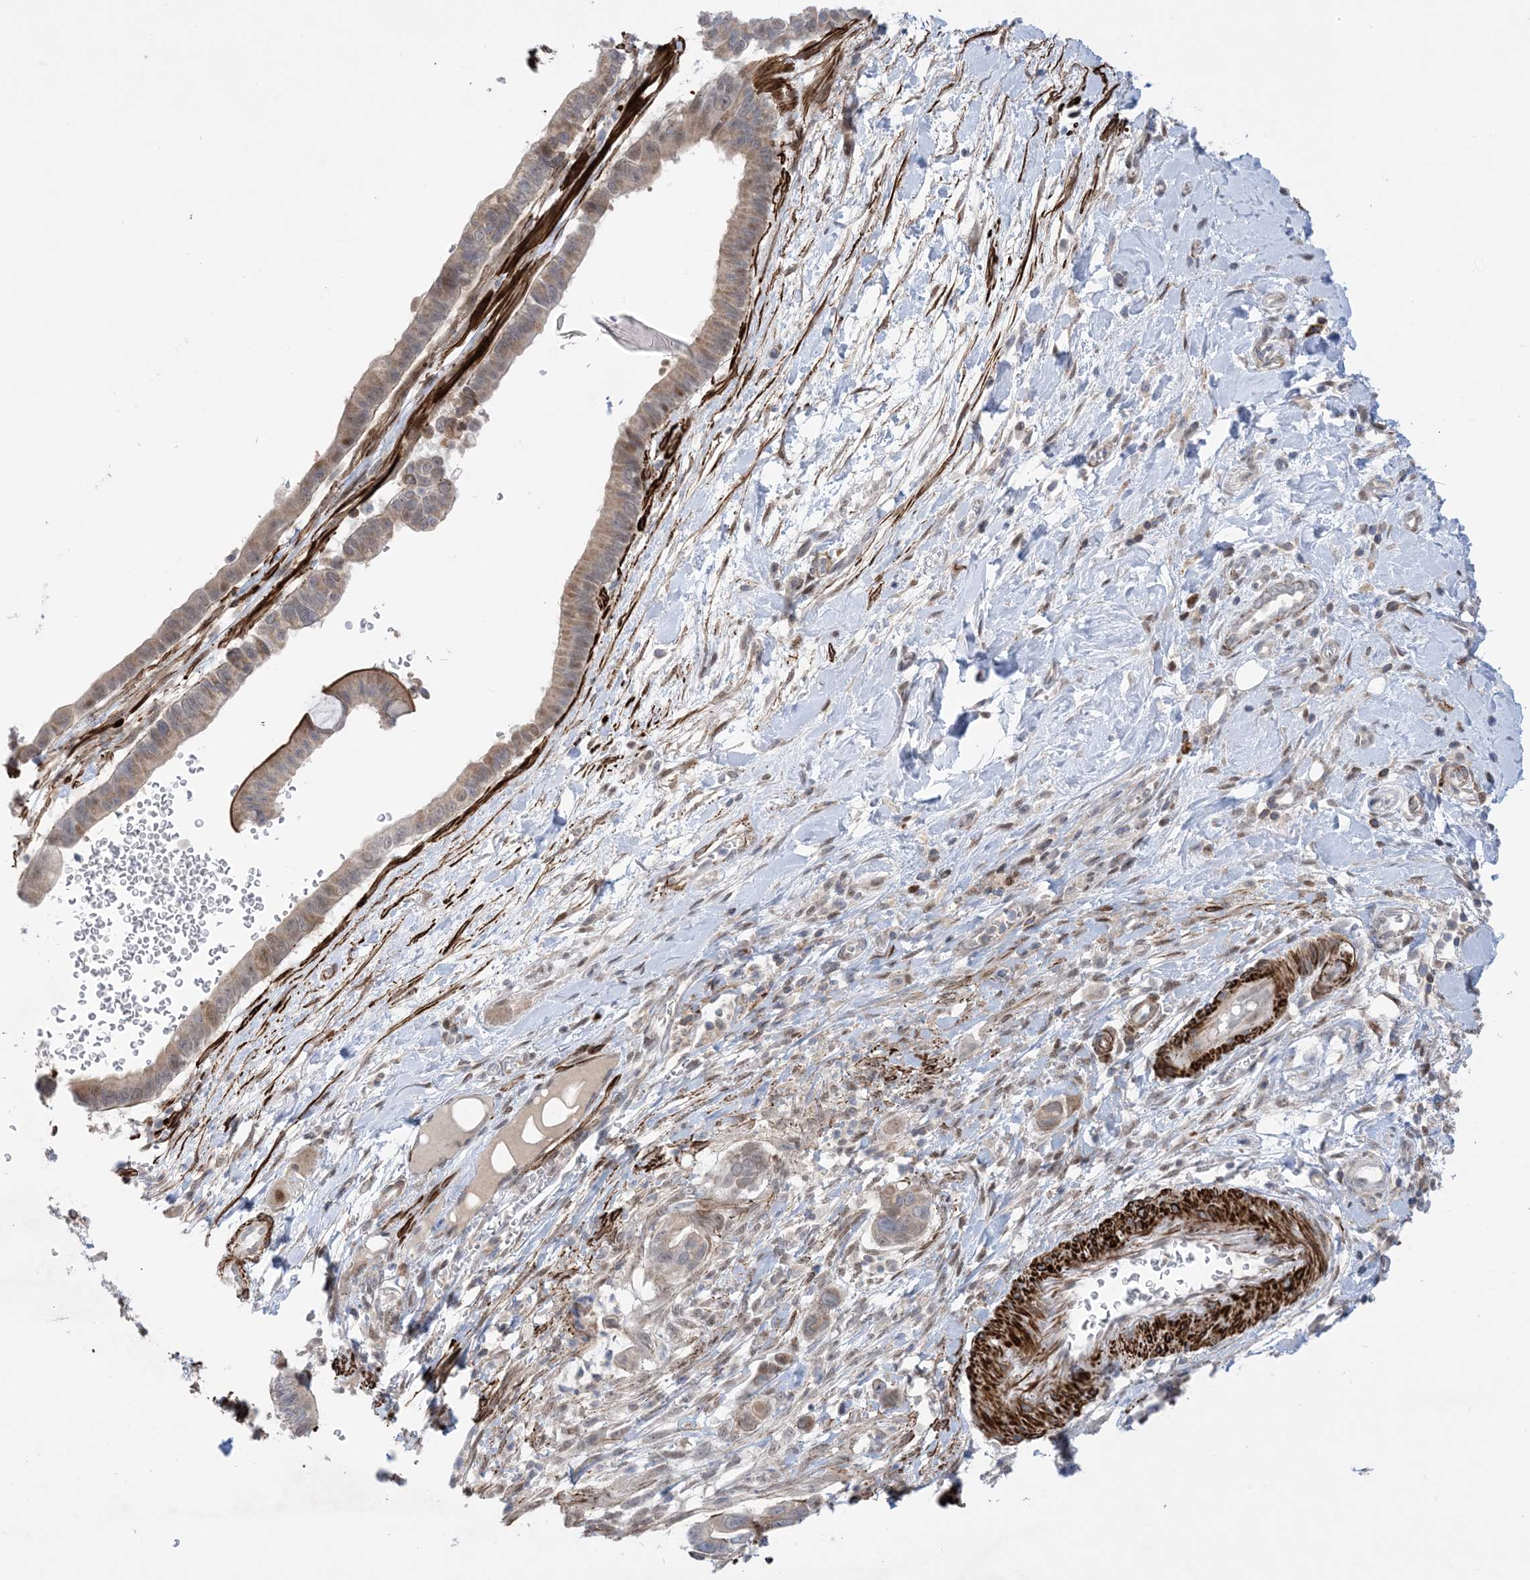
{"staining": {"intensity": "weak", "quantity": "25%-75%", "location": "cytoplasmic/membranous"}, "tissue": "pancreatic cancer", "cell_type": "Tumor cells", "image_type": "cancer", "snomed": [{"axis": "morphology", "description": "Adenocarcinoma, NOS"}, {"axis": "topography", "description": "Pancreas"}], "caption": "A brown stain shows weak cytoplasmic/membranous staining of a protein in human pancreatic cancer (adenocarcinoma) tumor cells.", "gene": "ZNF8", "patient": {"sex": "male", "age": 68}}